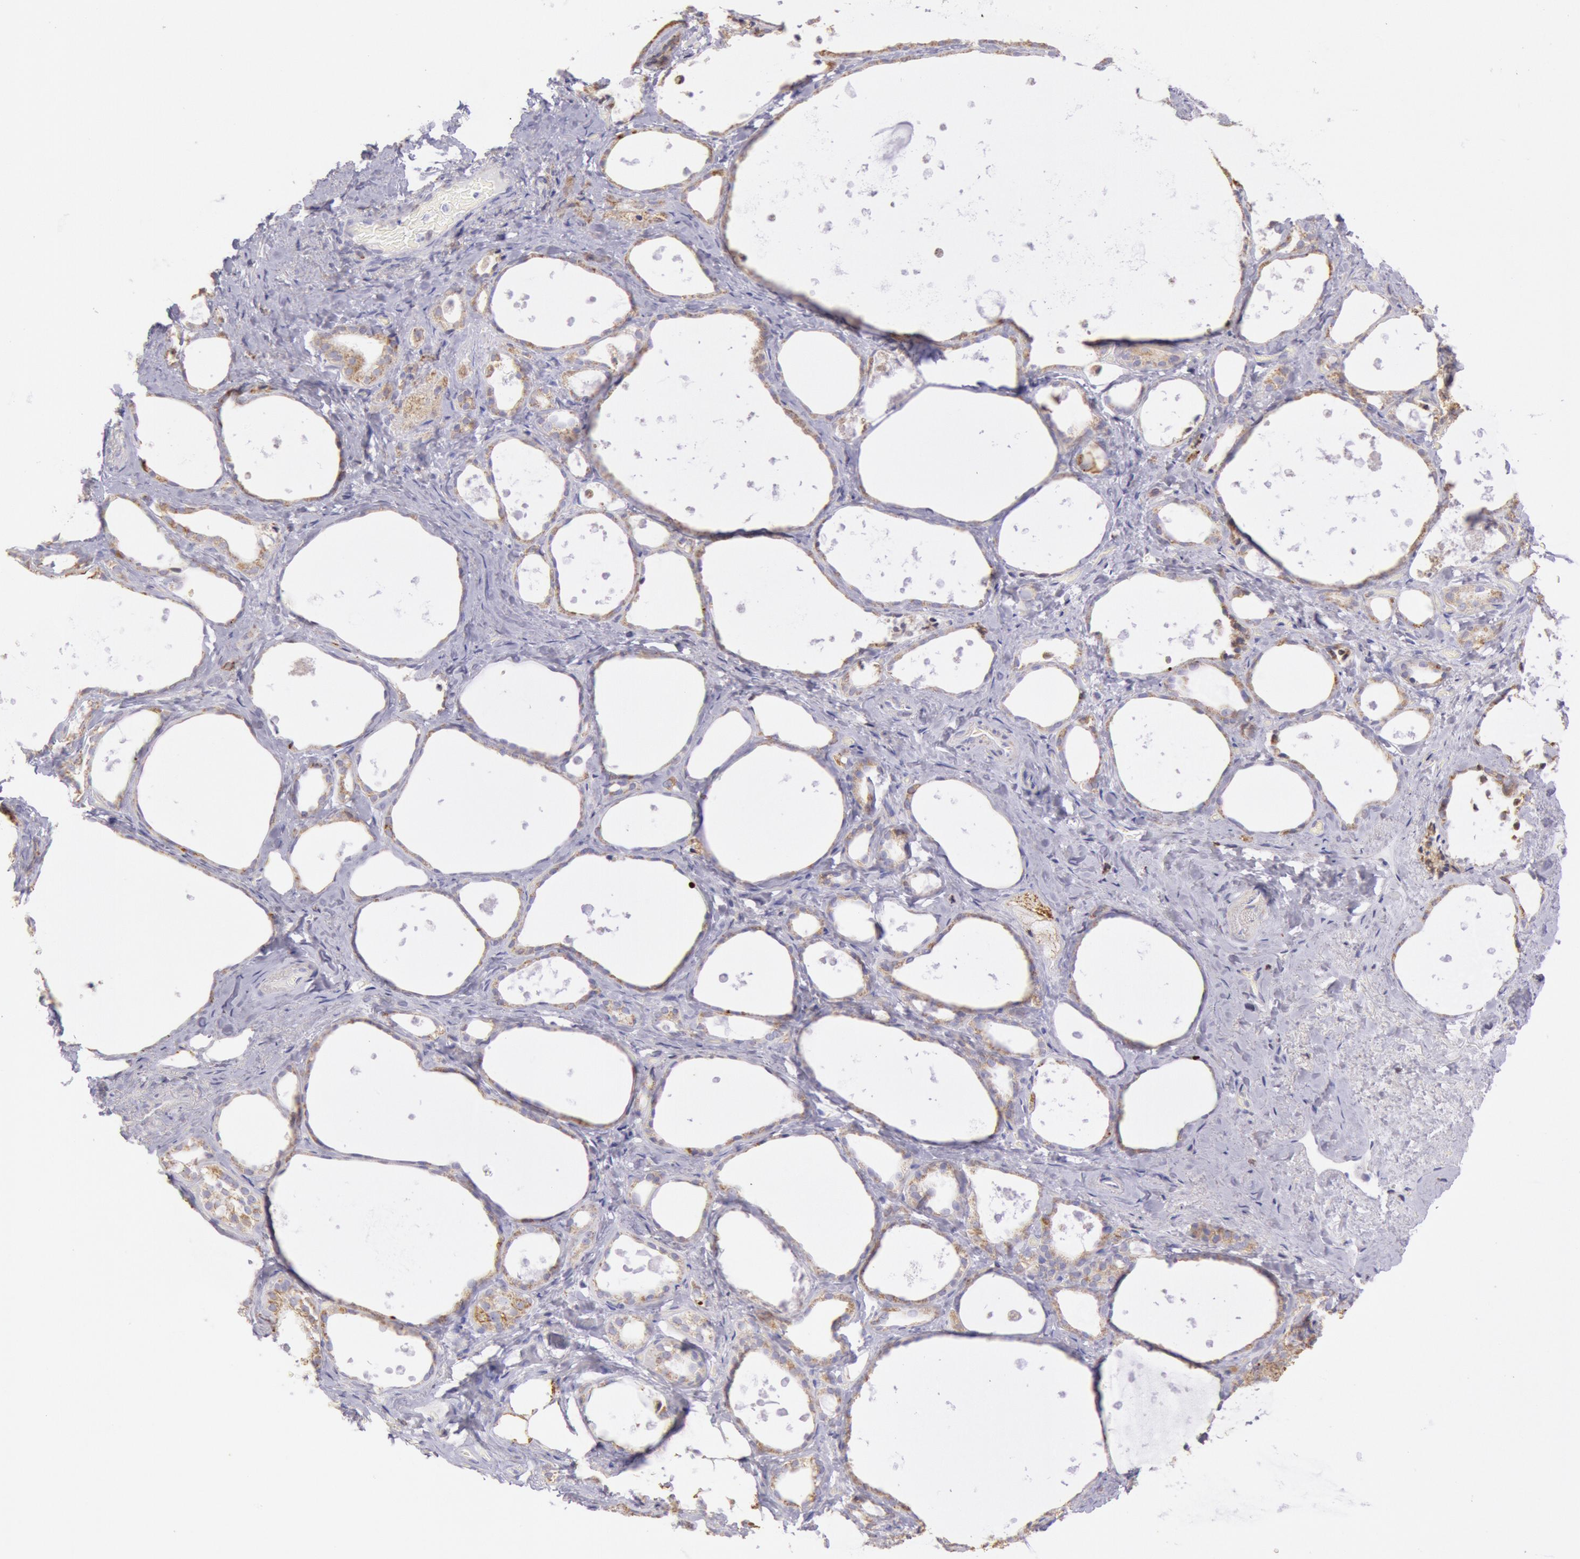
{"staining": {"intensity": "moderate", "quantity": ">75%", "location": "cytoplasmic/membranous"}, "tissue": "thyroid gland", "cell_type": "Glandular cells", "image_type": "normal", "snomed": [{"axis": "morphology", "description": "Normal tissue, NOS"}, {"axis": "topography", "description": "Thyroid gland"}], "caption": "Immunohistochemistry (IHC) image of benign thyroid gland: human thyroid gland stained using immunohistochemistry (IHC) reveals medium levels of moderate protein expression localized specifically in the cytoplasmic/membranous of glandular cells, appearing as a cytoplasmic/membranous brown color.", "gene": "FRMD6", "patient": {"sex": "female", "age": 75}}